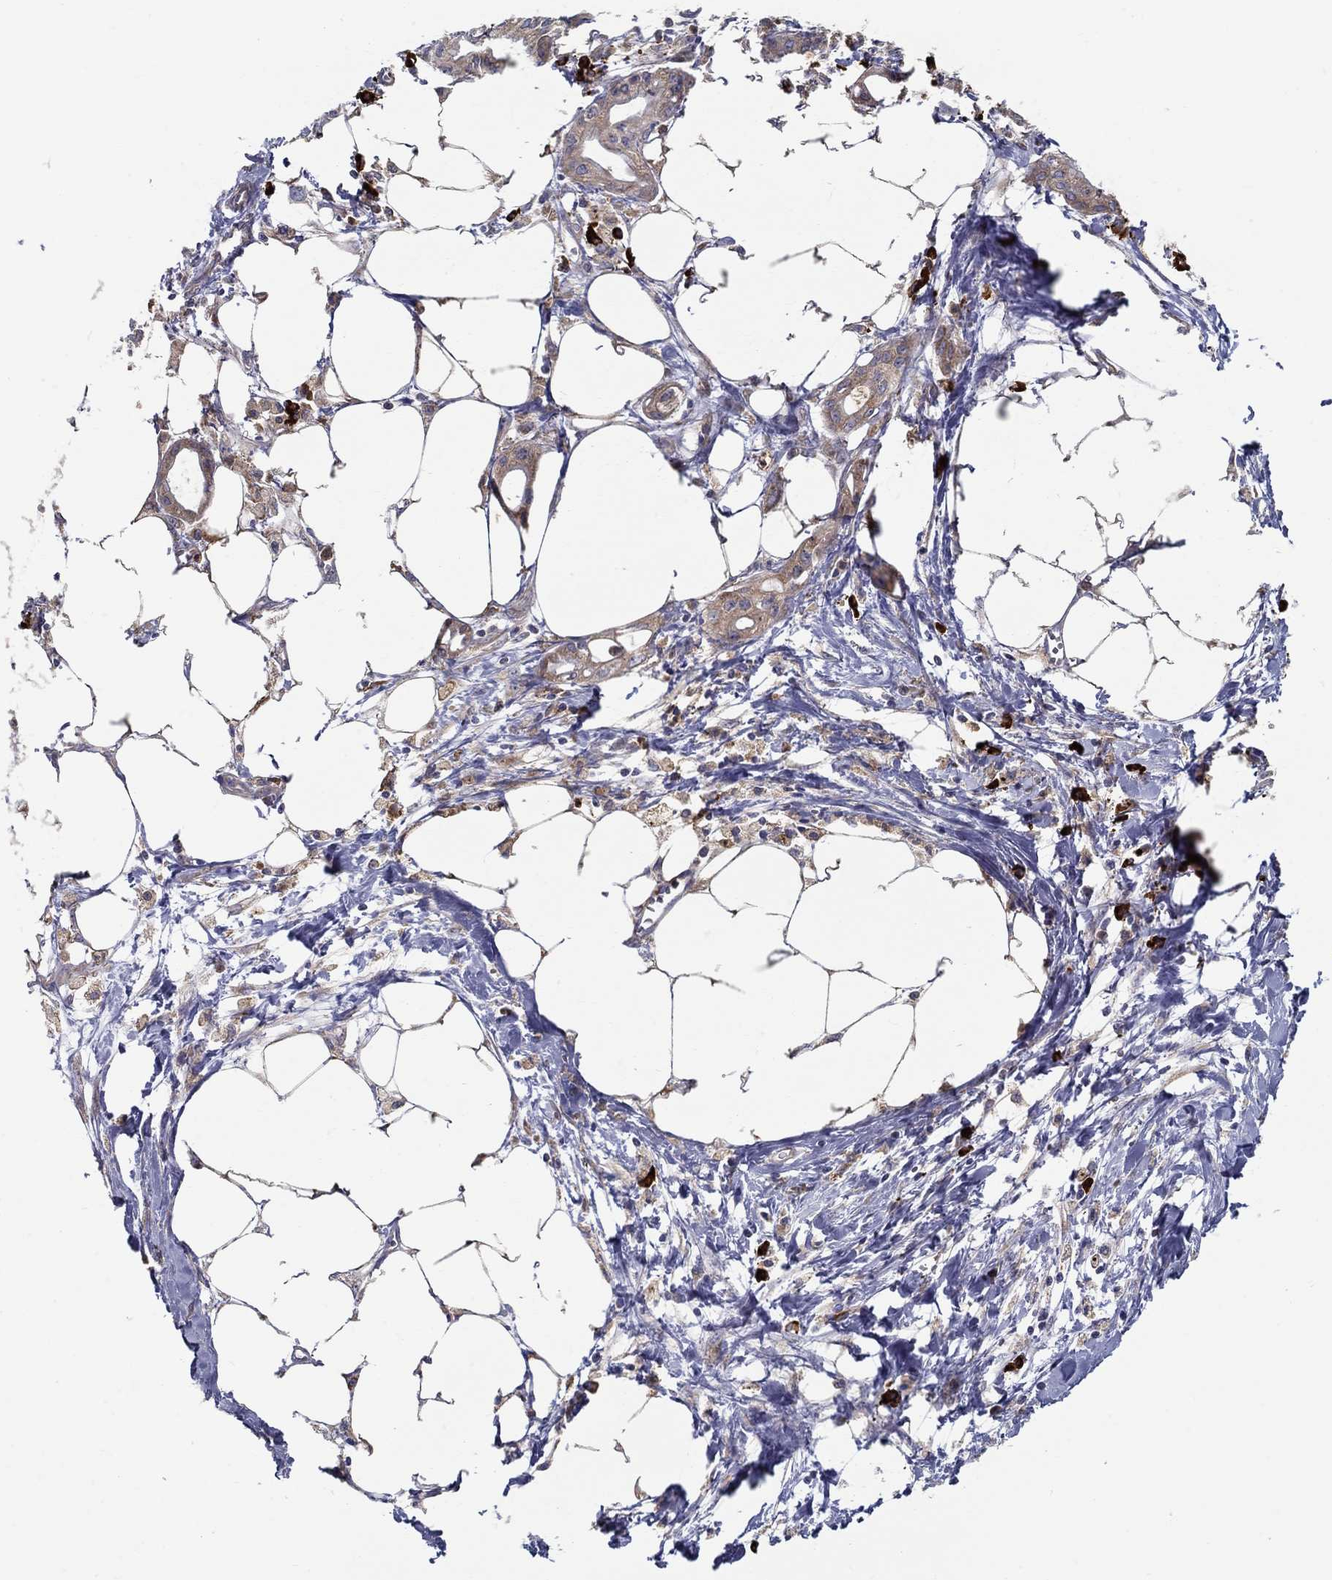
{"staining": {"intensity": "weak", "quantity": "25%-75%", "location": "cytoplasmic/membranous"}, "tissue": "pancreatic cancer", "cell_type": "Tumor cells", "image_type": "cancer", "snomed": [{"axis": "morphology", "description": "Adenocarcinoma, NOS"}, {"axis": "topography", "description": "Pancreas"}], "caption": "The histopathology image displays a brown stain indicating the presence of a protein in the cytoplasmic/membranous of tumor cells in adenocarcinoma (pancreatic). (Brightfield microscopy of DAB IHC at high magnification).", "gene": "PRDX4", "patient": {"sex": "male", "age": 71}}